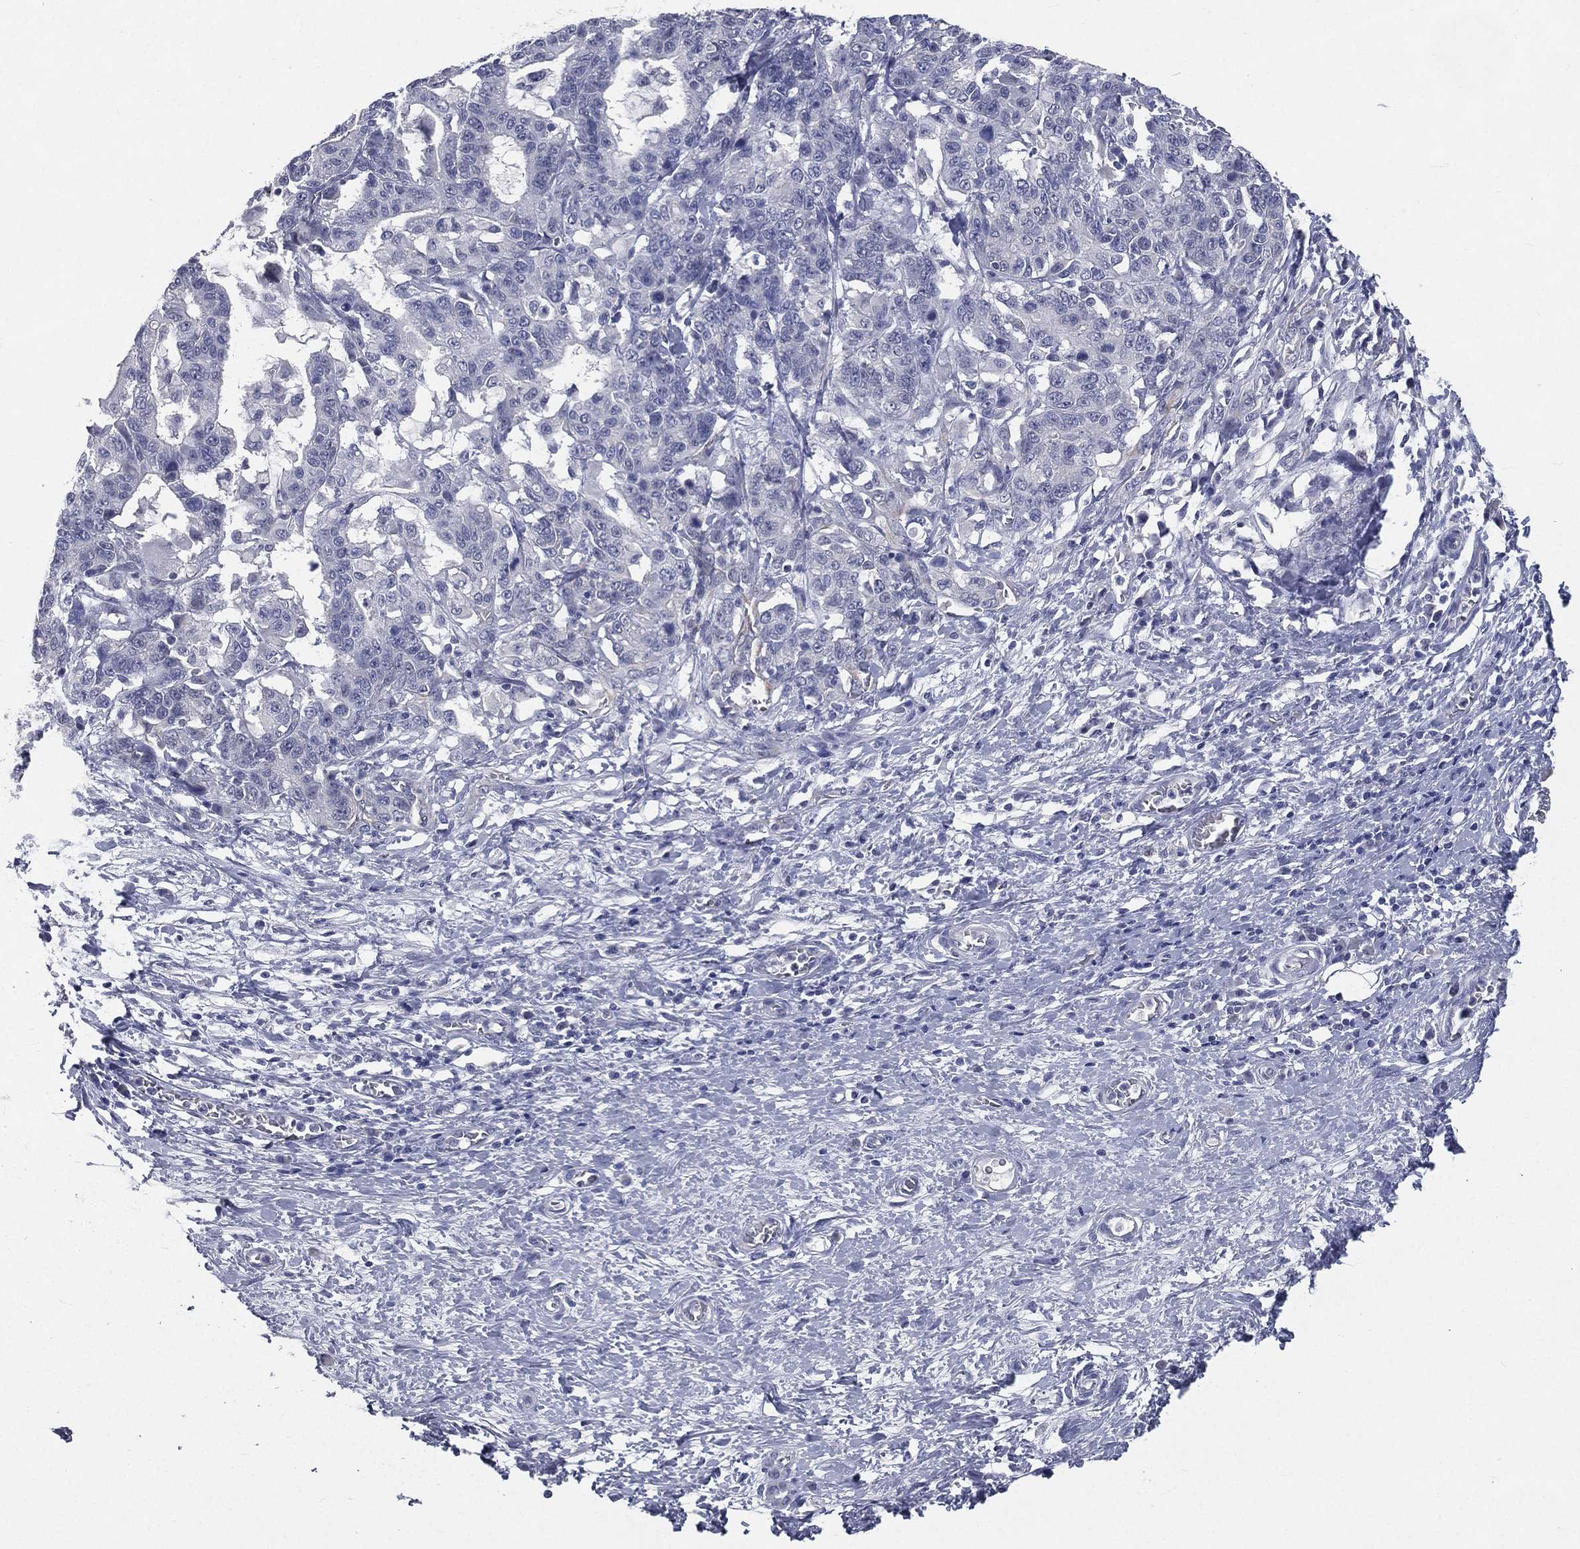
{"staining": {"intensity": "negative", "quantity": "none", "location": "none"}, "tissue": "stomach cancer", "cell_type": "Tumor cells", "image_type": "cancer", "snomed": [{"axis": "morphology", "description": "Normal tissue, NOS"}, {"axis": "morphology", "description": "Adenocarcinoma, NOS"}, {"axis": "topography", "description": "Stomach"}], "caption": "This is a image of IHC staining of adenocarcinoma (stomach), which shows no expression in tumor cells.", "gene": "IFT27", "patient": {"sex": "female", "age": 64}}